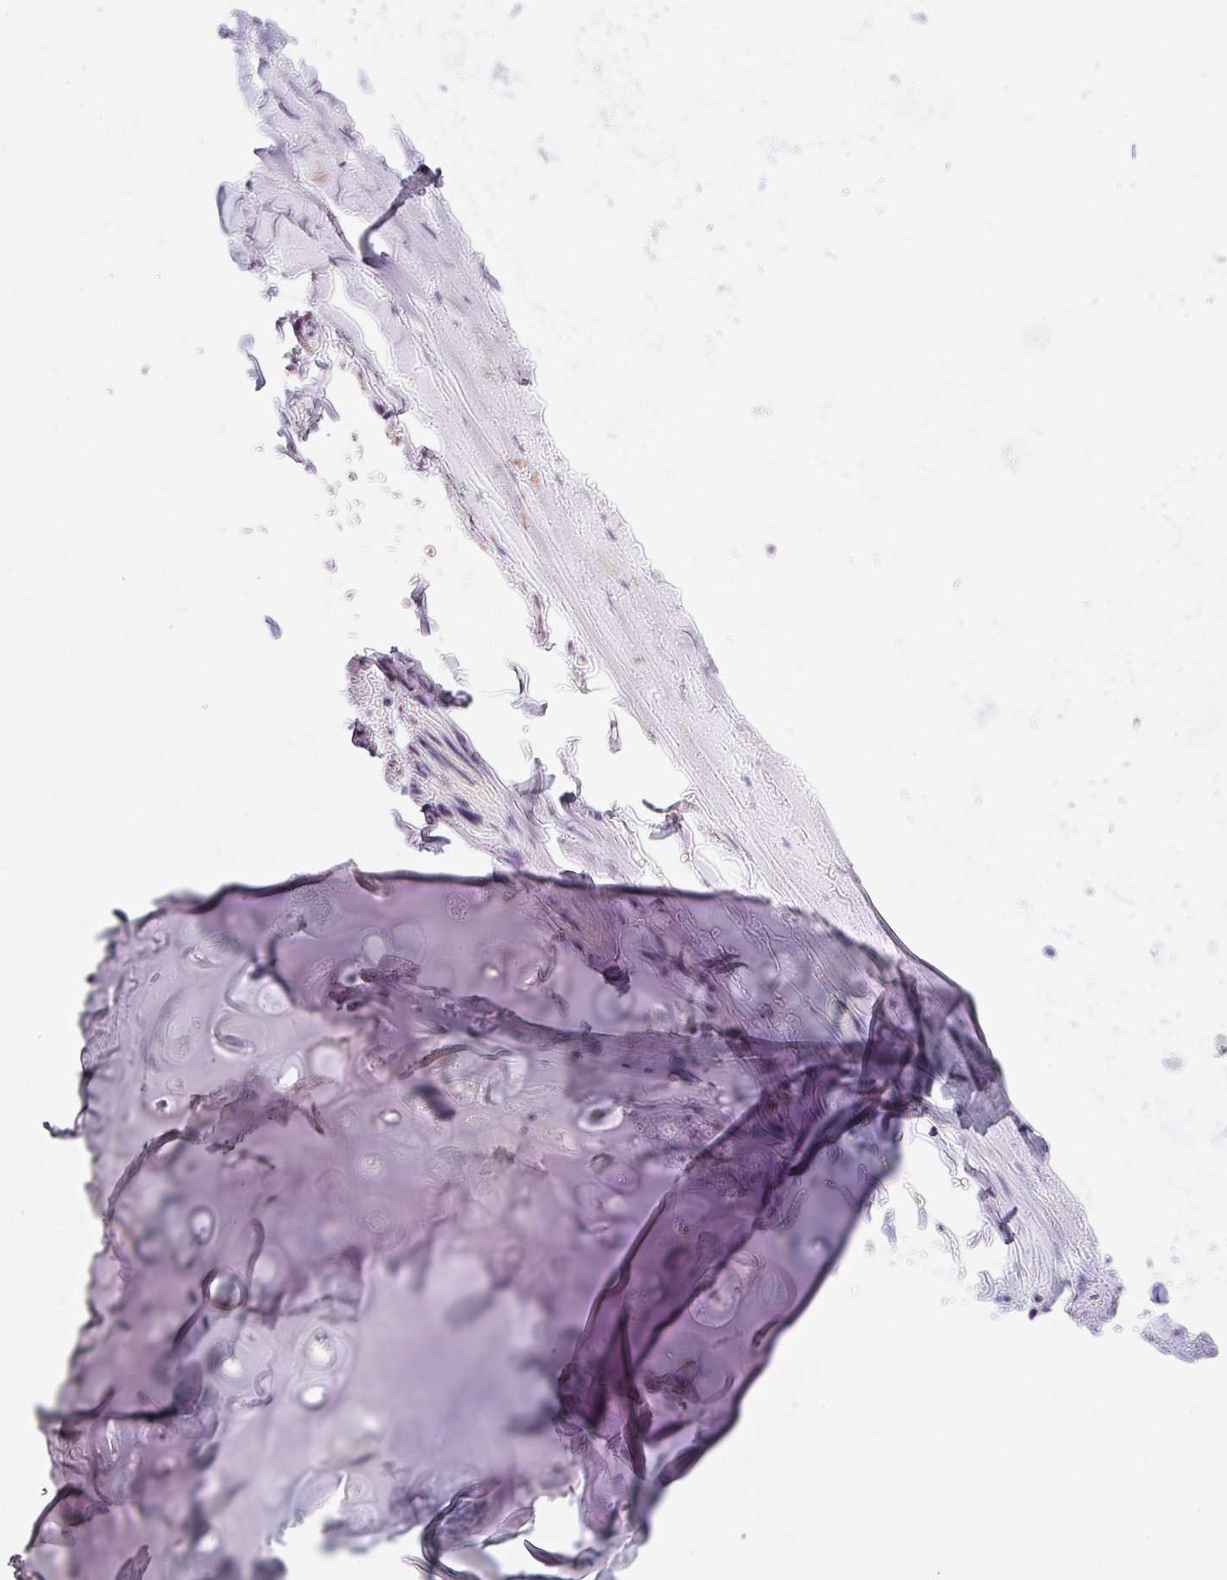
{"staining": {"intensity": "negative", "quantity": "none", "location": "none"}, "tissue": "adipose tissue", "cell_type": "Adipocytes", "image_type": "normal", "snomed": [{"axis": "morphology", "description": "Normal tissue, NOS"}, {"axis": "topography", "description": "Cartilage tissue"}, {"axis": "topography", "description": "Bronchus"}, {"axis": "topography", "description": "Peripheral nerve tissue"}], "caption": "DAB (3,3'-diaminobenzidine) immunohistochemical staining of unremarkable human adipose tissue reveals no significant staining in adipocytes. Nuclei are stained in blue.", "gene": "SYP", "patient": {"sex": "male", "age": 67}}